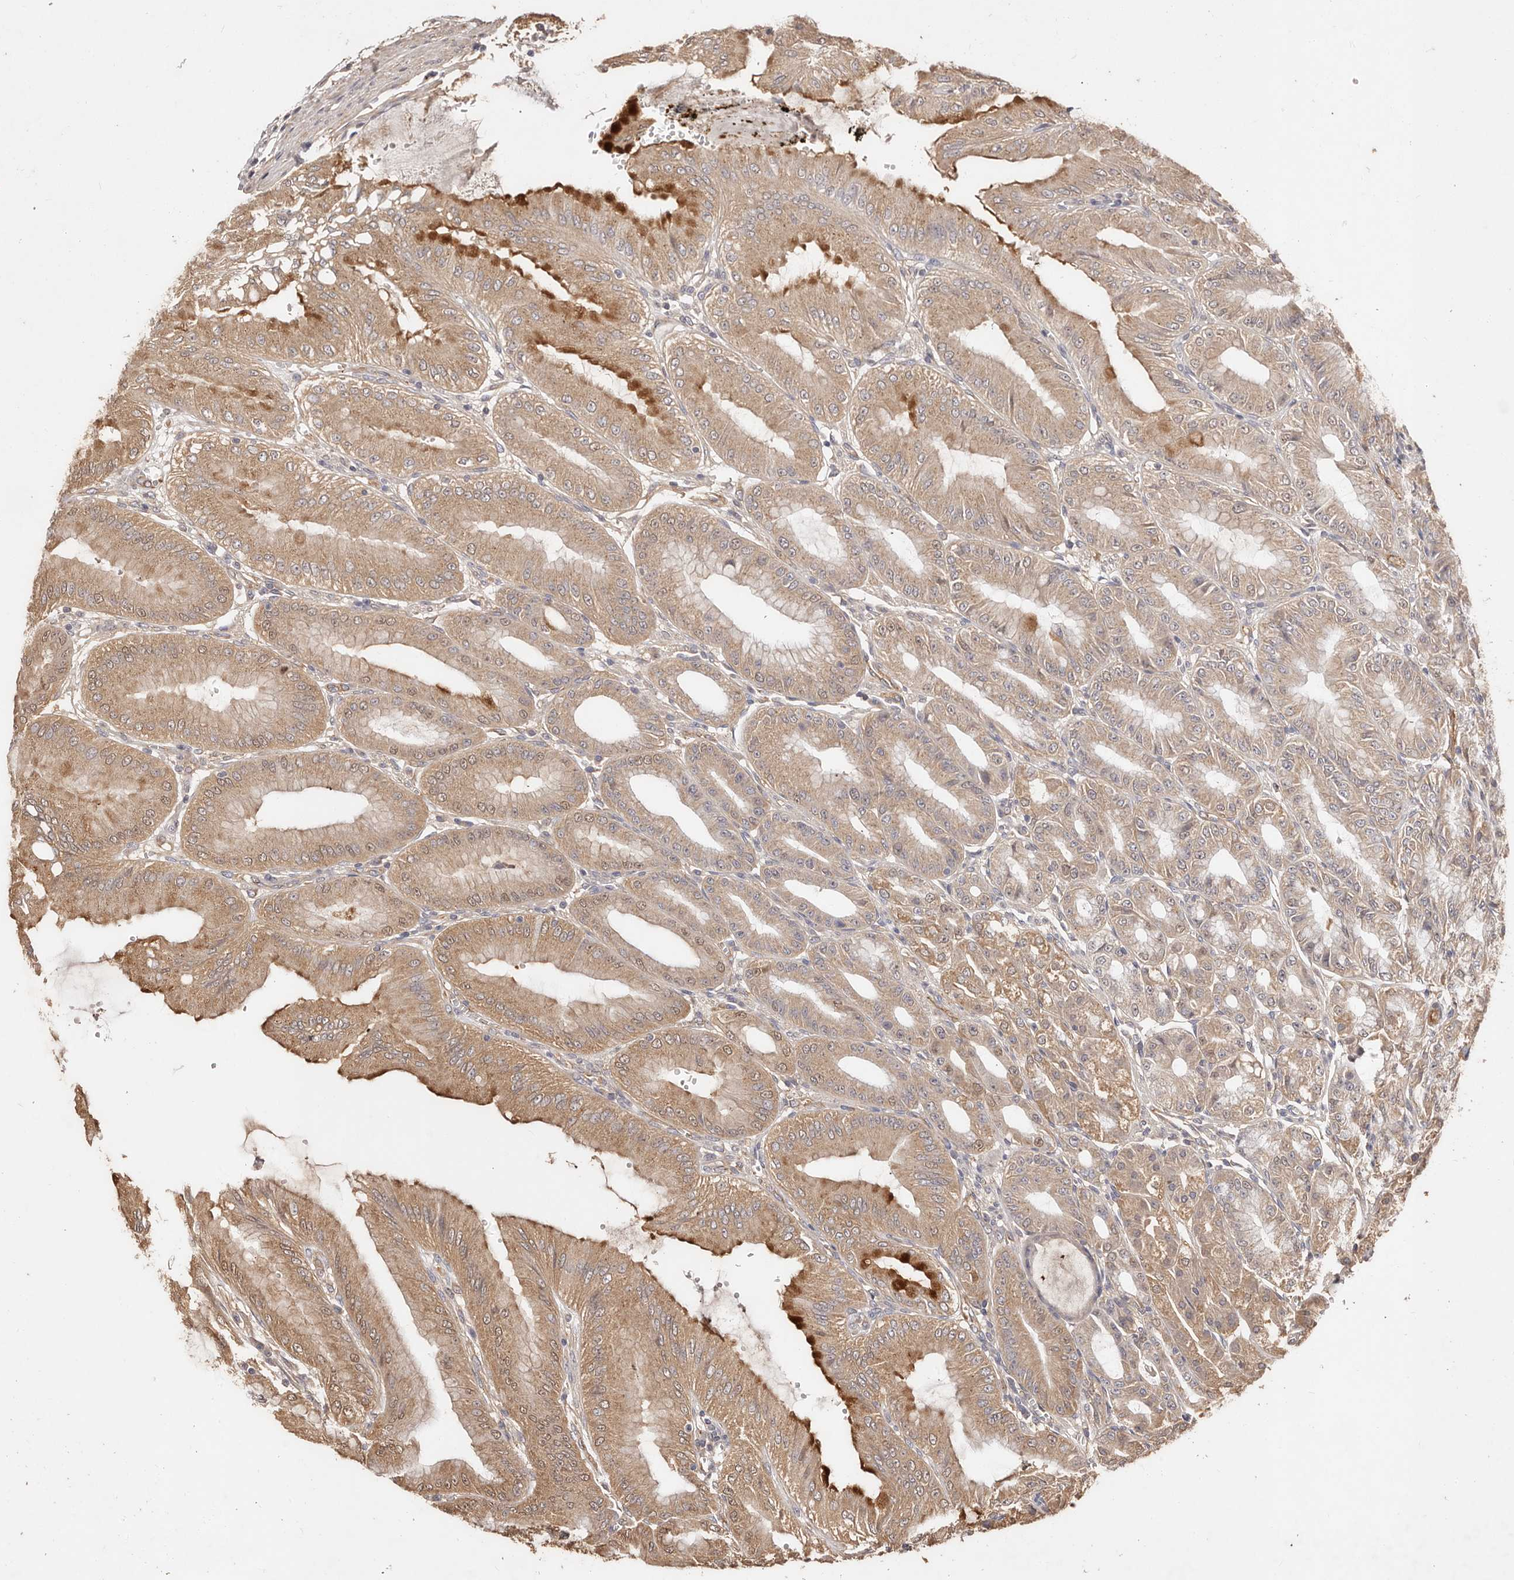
{"staining": {"intensity": "moderate", "quantity": "25%-75%", "location": "cytoplasmic/membranous"}, "tissue": "stomach", "cell_type": "Glandular cells", "image_type": "normal", "snomed": [{"axis": "morphology", "description": "Normal tissue, NOS"}, {"axis": "topography", "description": "Stomach, lower"}], "caption": "DAB (3,3'-diaminobenzidine) immunohistochemical staining of benign stomach demonstrates moderate cytoplasmic/membranous protein positivity in about 25%-75% of glandular cells.", "gene": "CCL14", "patient": {"sex": "male", "age": 71}}